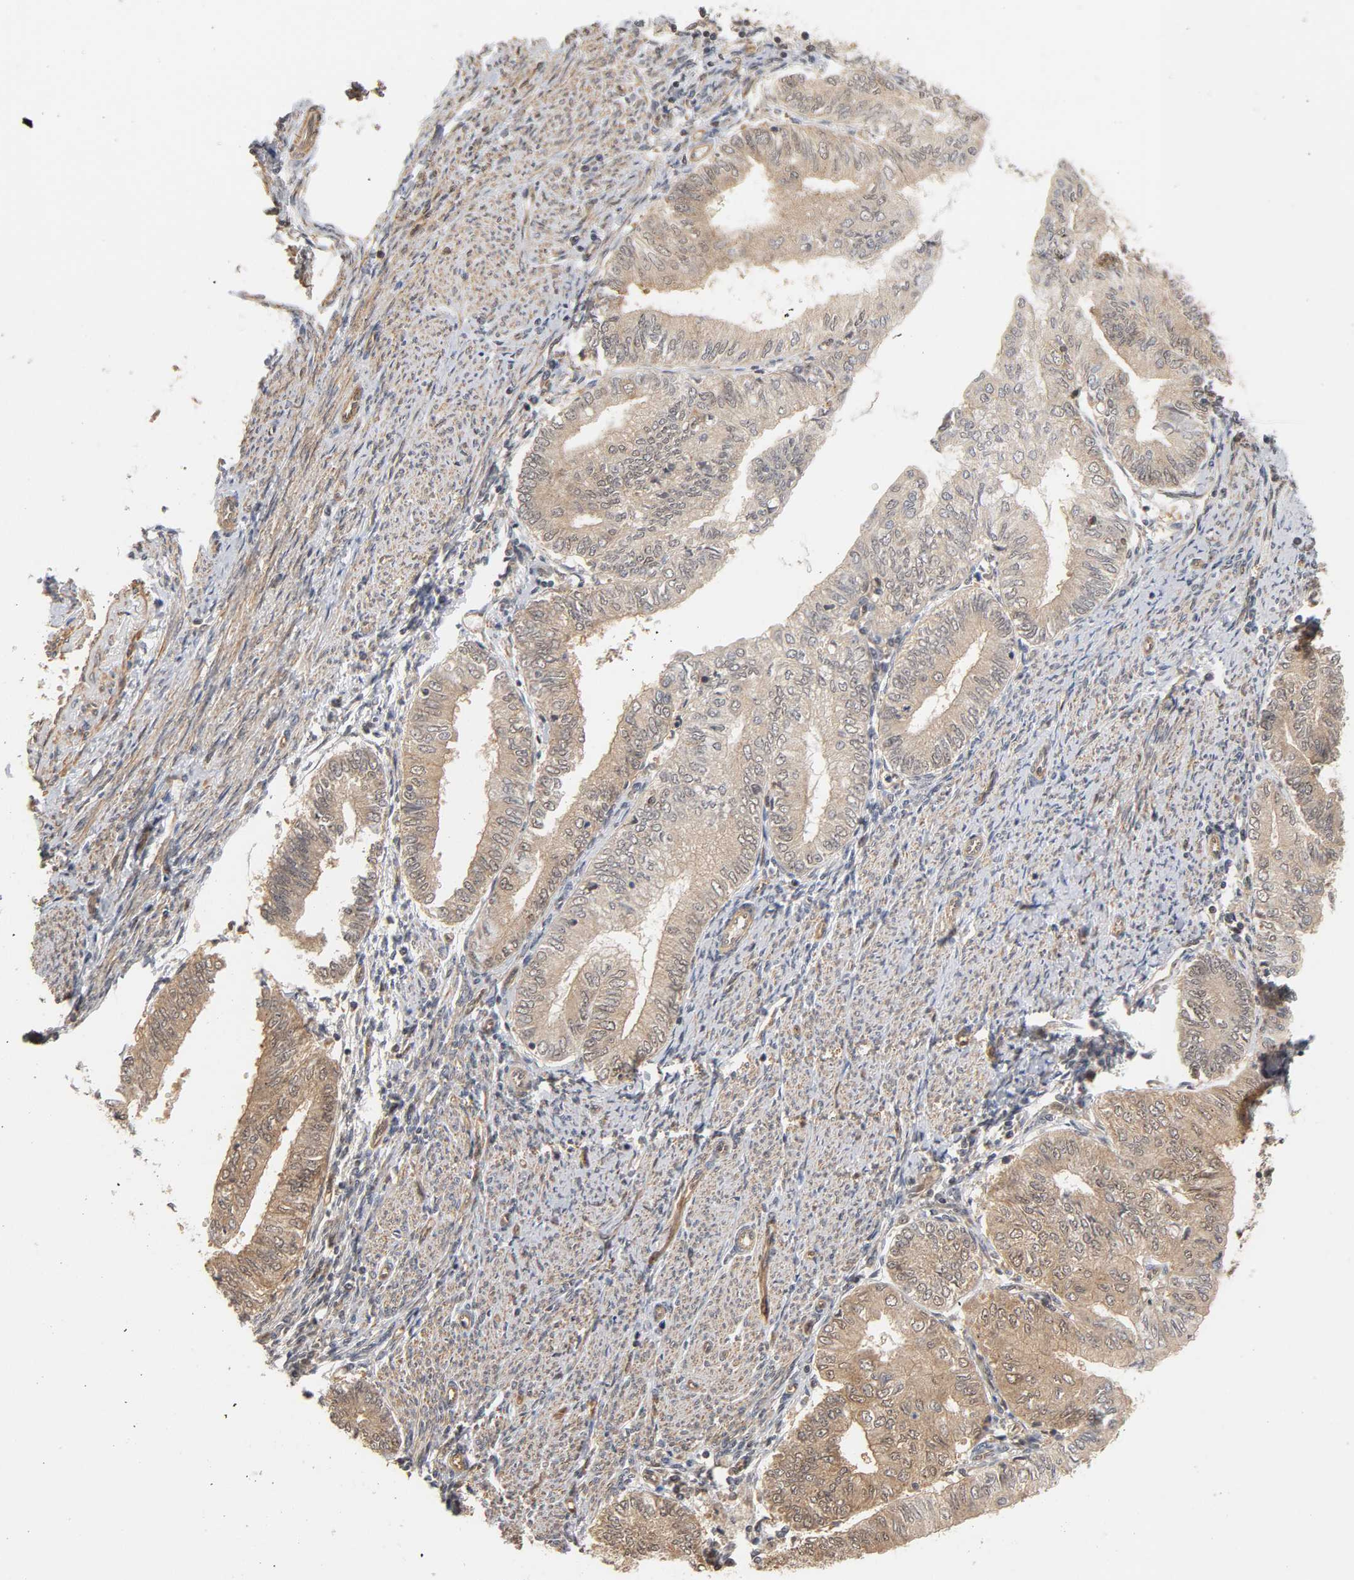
{"staining": {"intensity": "weak", "quantity": ">75%", "location": "cytoplasmic/membranous"}, "tissue": "endometrial cancer", "cell_type": "Tumor cells", "image_type": "cancer", "snomed": [{"axis": "morphology", "description": "Adenocarcinoma, NOS"}, {"axis": "topography", "description": "Endometrium"}], "caption": "Human endometrial adenocarcinoma stained for a protein (brown) reveals weak cytoplasmic/membranous positive staining in about >75% of tumor cells.", "gene": "CDC37", "patient": {"sex": "female", "age": 66}}